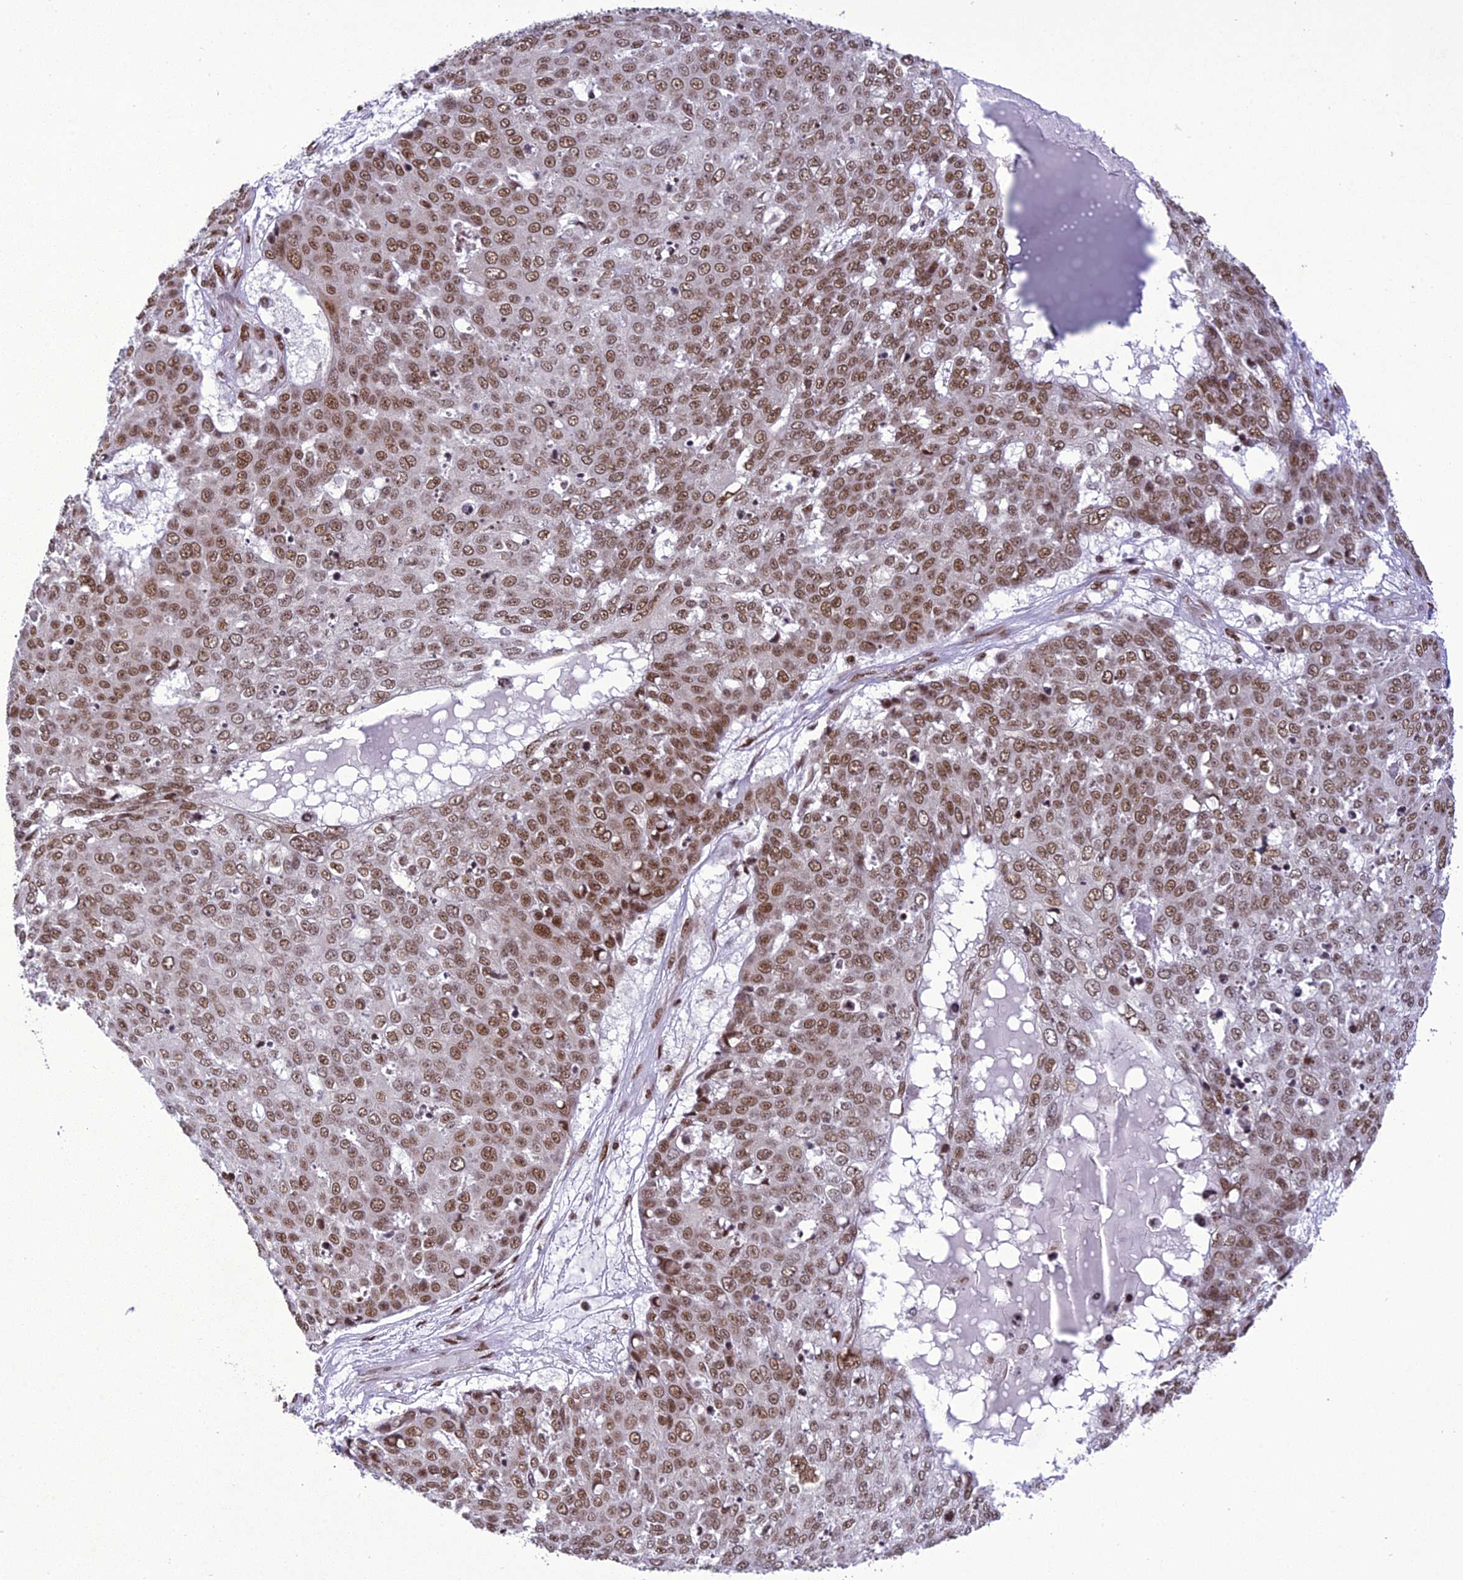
{"staining": {"intensity": "moderate", "quantity": ">75%", "location": "nuclear"}, "tissue": "skin cancer", "cell_type": "Tumor cells", "image_type": "cancer", "snomed": [{"axis": "morphology", "description": "Squamous cell carcinoma, NOS"}, {"axis": "topography", "description": "Skin"}], "caption": "Immunohistochemical staining of human skin squamous cell carcinoma shows moderate nuclear protein positivity in approximately >75% of tumor cells.", "gene": "DDX1", "patient": {"sex": "male", "age": 71}}